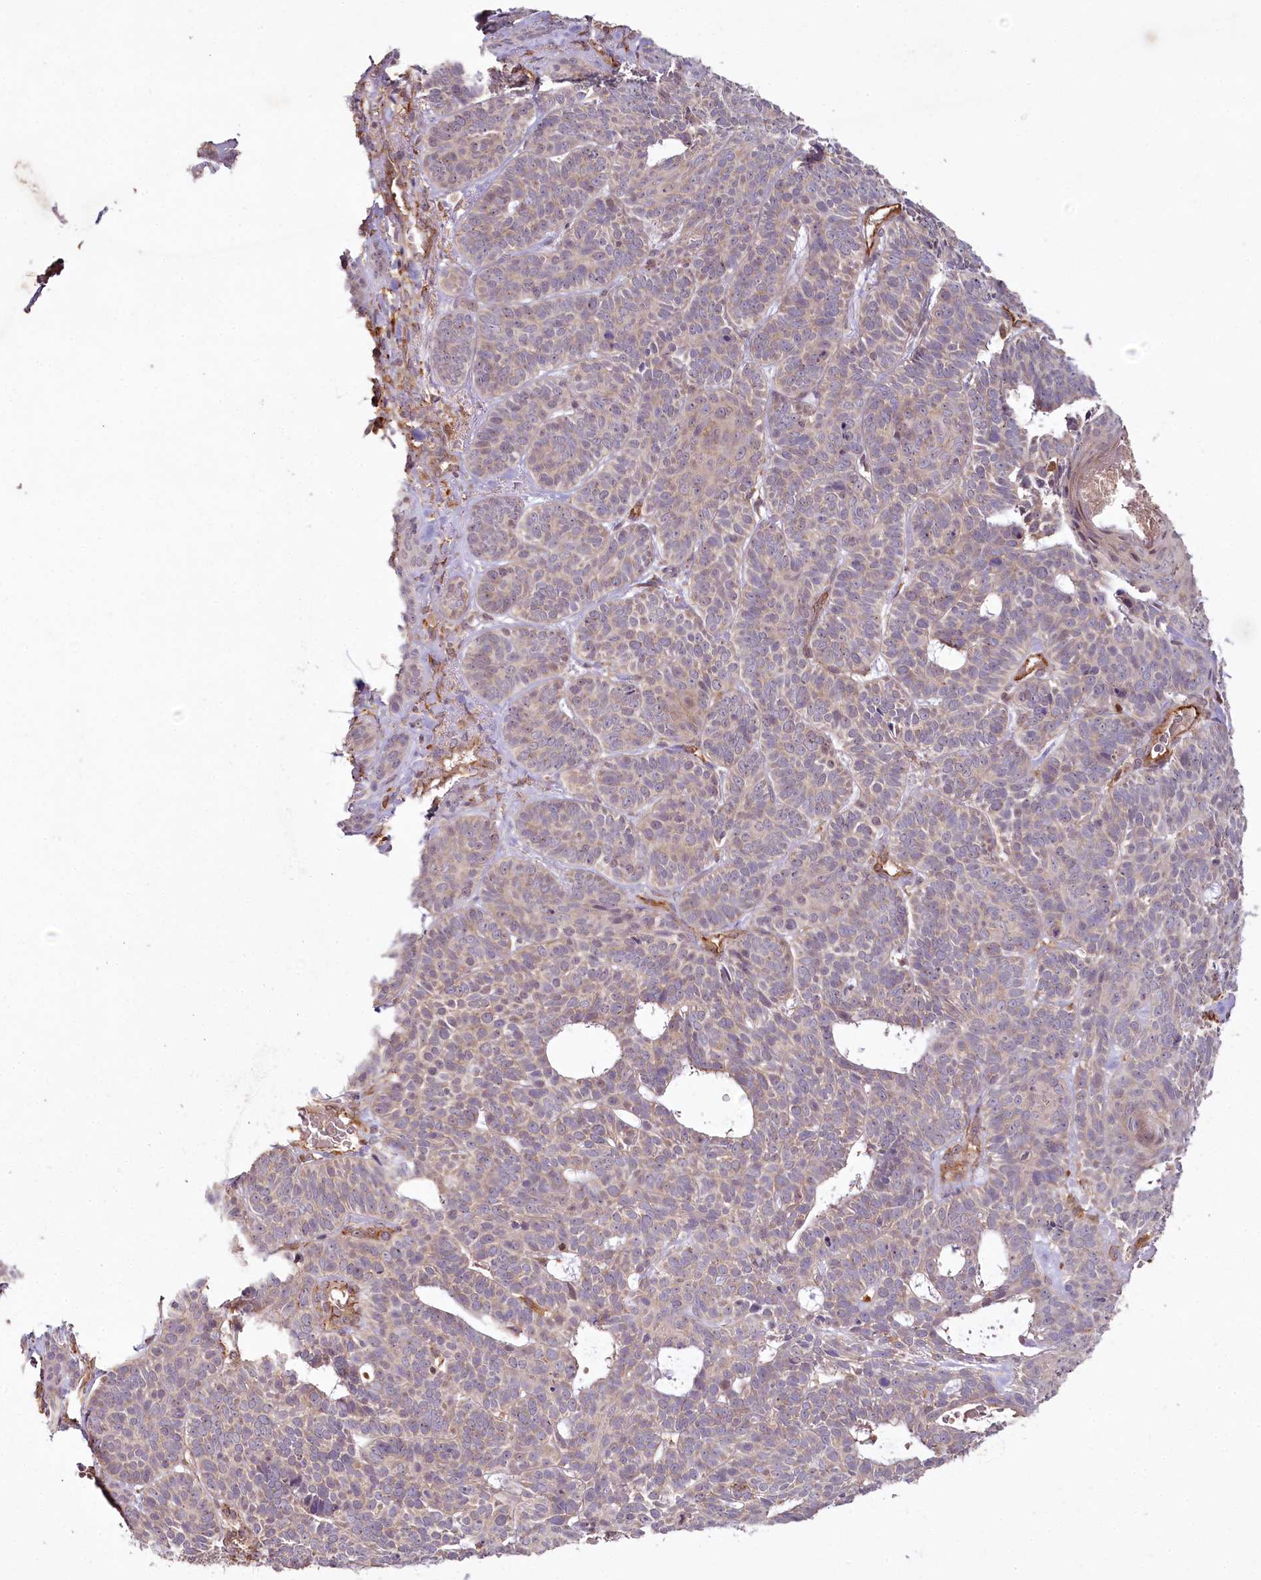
{"staining": {"intensity": "weak", "quantity": "<25%", "location": "cytoplasmic/membranous"}, "tissue": "skin cancer", "cell_type": "Tumor cells", "image_type": "cancer", "snomed": [{"axis": "morphology", "description": "Basal cell carcinoma"}, {"axis": "topography", "description": "Skin"}], "caption": "There is no significant expression in tumor cells of skin cancer.", "gene": "ALKBH8", "patient": {"sex": "male", "age": 85}}